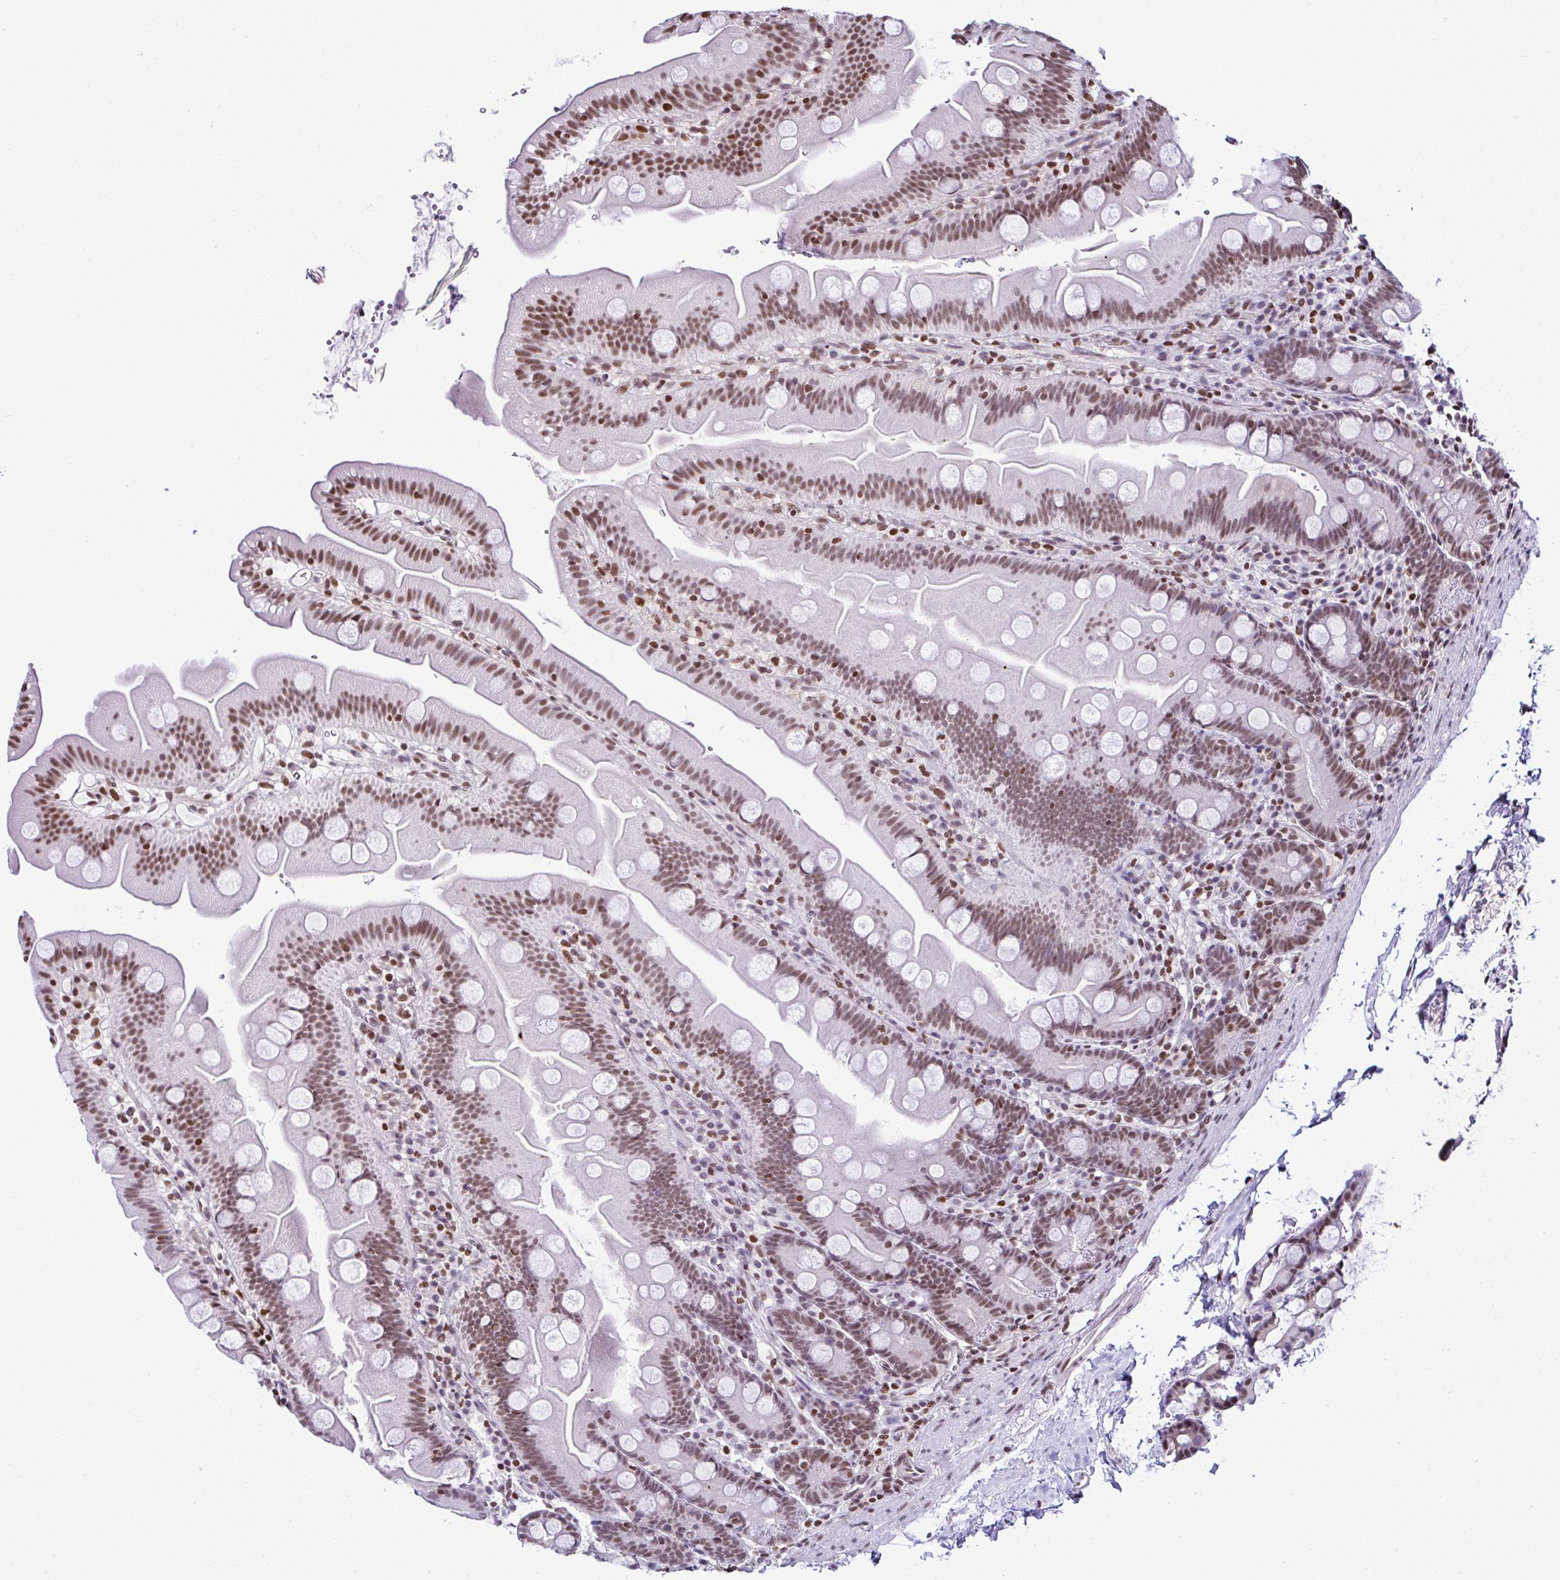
{"staining": {"intensity": "moderate", "quantity": ">75%", "location": "nuclear"}, "tissue": "small intestine", "cell_type": "Glandular cells", "image_type": "normal", "snomed": [{"axis": "morphology", "description": "Normal tissue, NOS"}, {"axis": "topography", "description": "Small intestine"}], "caption": "Brown immunohistochemical staining in benign small intestine displays moderate nuclear positivity in approximately >75% of glandular cells.", "gene": "DR1", "patient": {"sex": "female", "age": 68}}